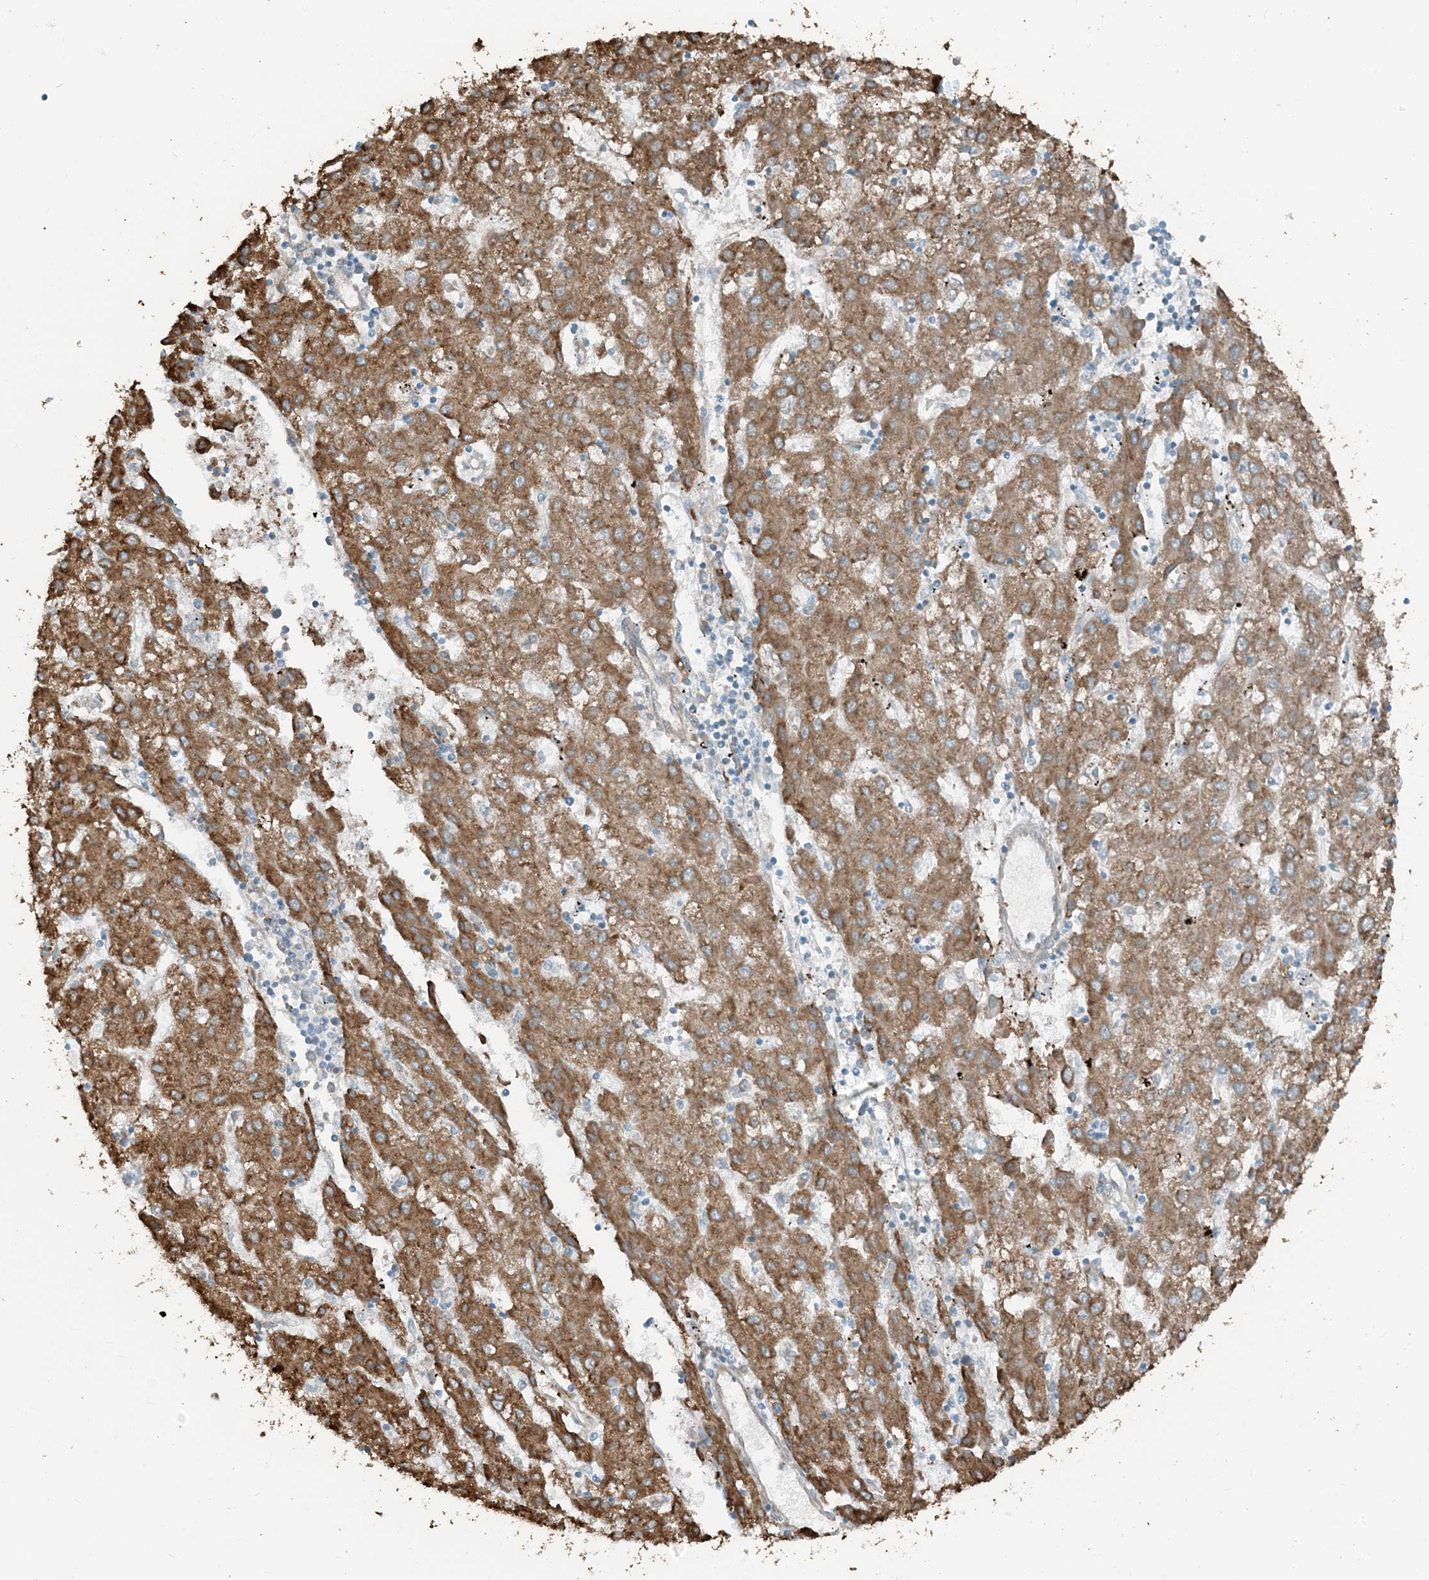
{"staining": {"intensity": "moderate", "quantity": ">75%", "location": "cytoplasmic/membranous"}, "tissue": "liver cancer", "cell_type": "Tumor cells", "image_type": "cancer", "snomed": [{"axis": "morphology", "description": "Carcinoma, Hepatocellular, NOS"}, {"axis": "topography", "description": "Liver"}], "caption": "Protein analysis of liver hepatocellular carcinoma tissue reveals moderate cytoplasmic/membranous expression in about >75% of tumor cells. (Brightfield microscopy of DAB IHC at high magnification).", "gene": "CERKL", "patient": {"sex": "male", "age": 72}}